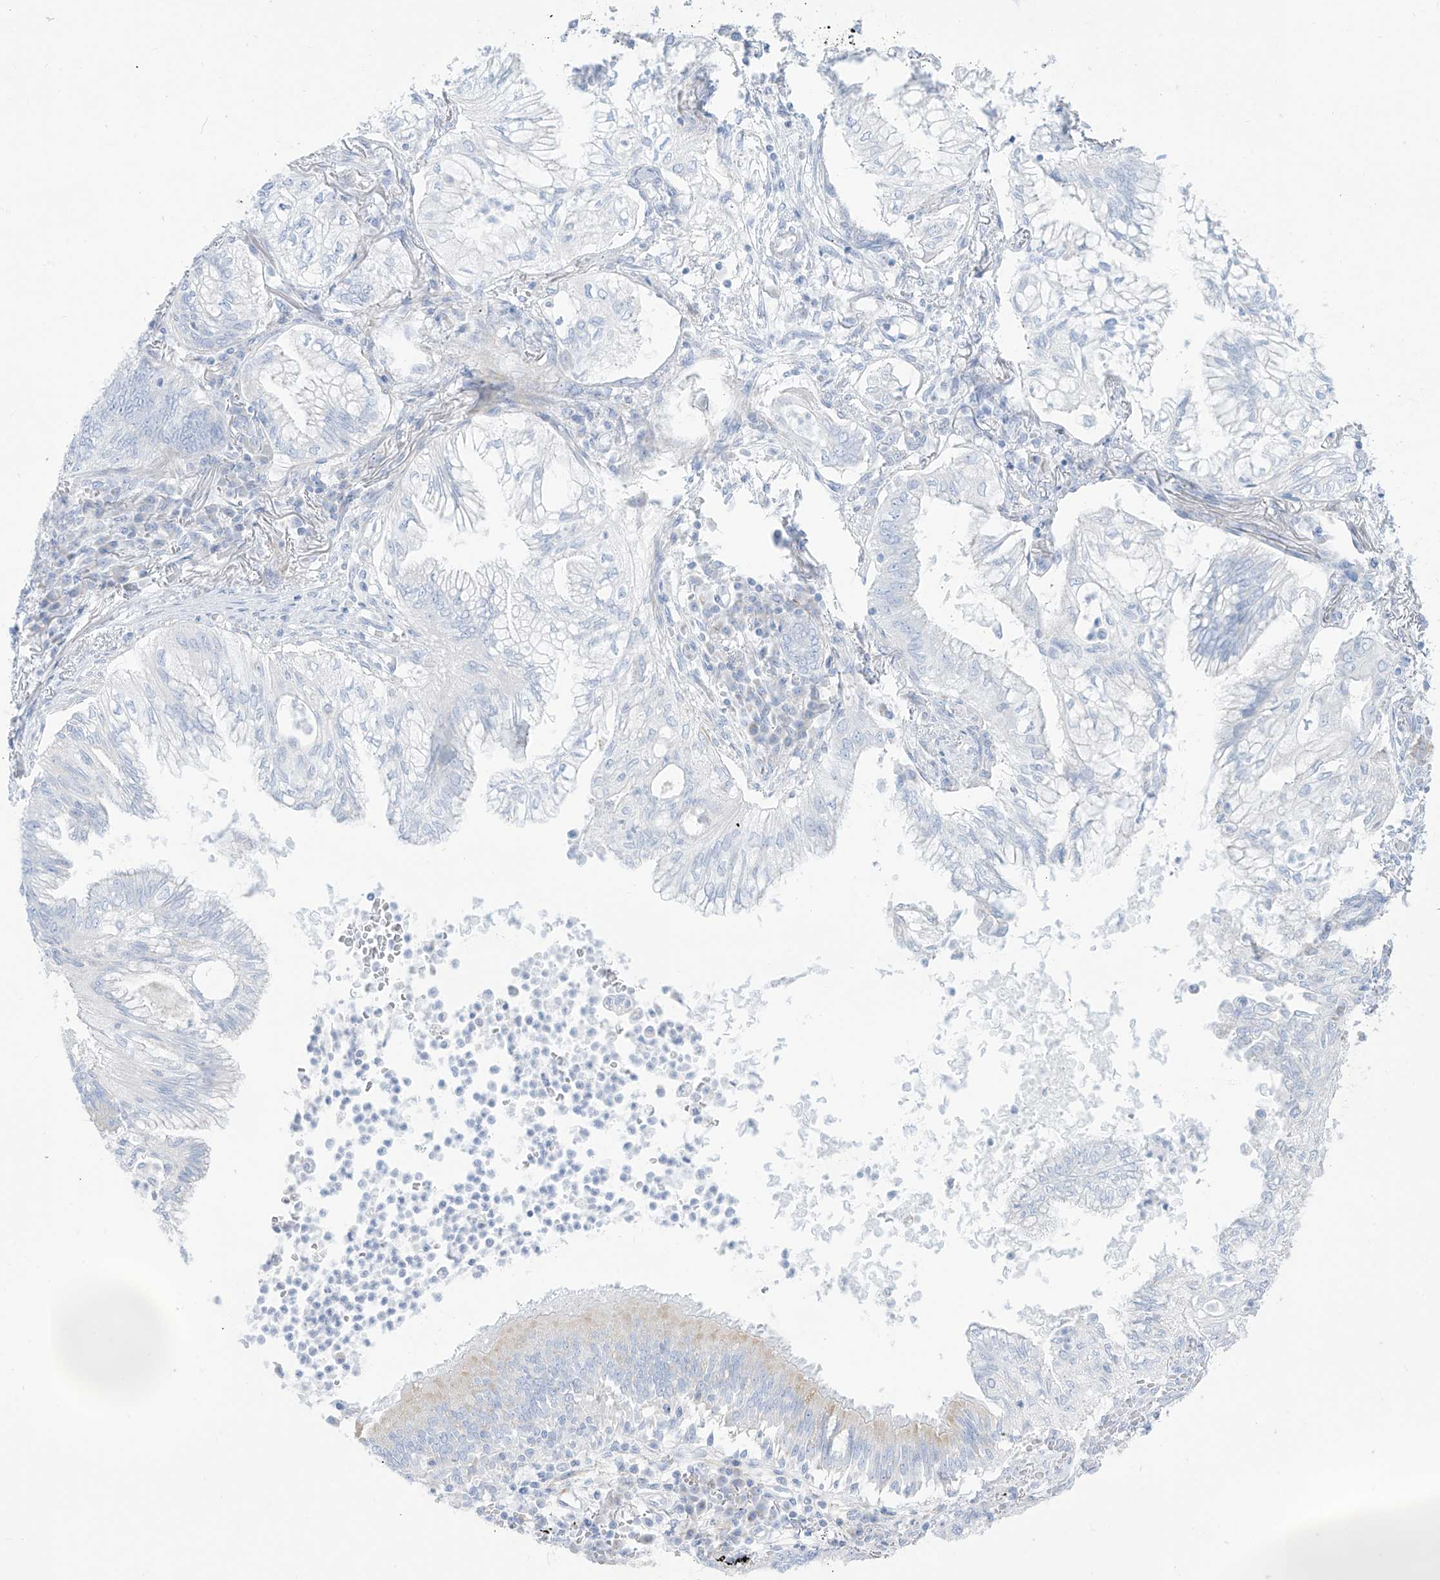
{"staining": {"intensity": "negative", "quantity": "none", "location": "none"}, "tissue": "lung cancer", "cell_type": "Tumor cells", "image_type": "cancer", "snomed": [{"axis": "morphology", "description": "Adenocarcinoma, NOS"}, {"axis": "topography", "description": "Lung"}], "caption": "A photomicrograph of lung adenocarcinoma stained for a protein reveals no brown staining in tumor cells. (IHC, brightfield microscopy, high magnification).", "gene": "SLC26A3", "patient": {"sex": "female", "age": 70}}